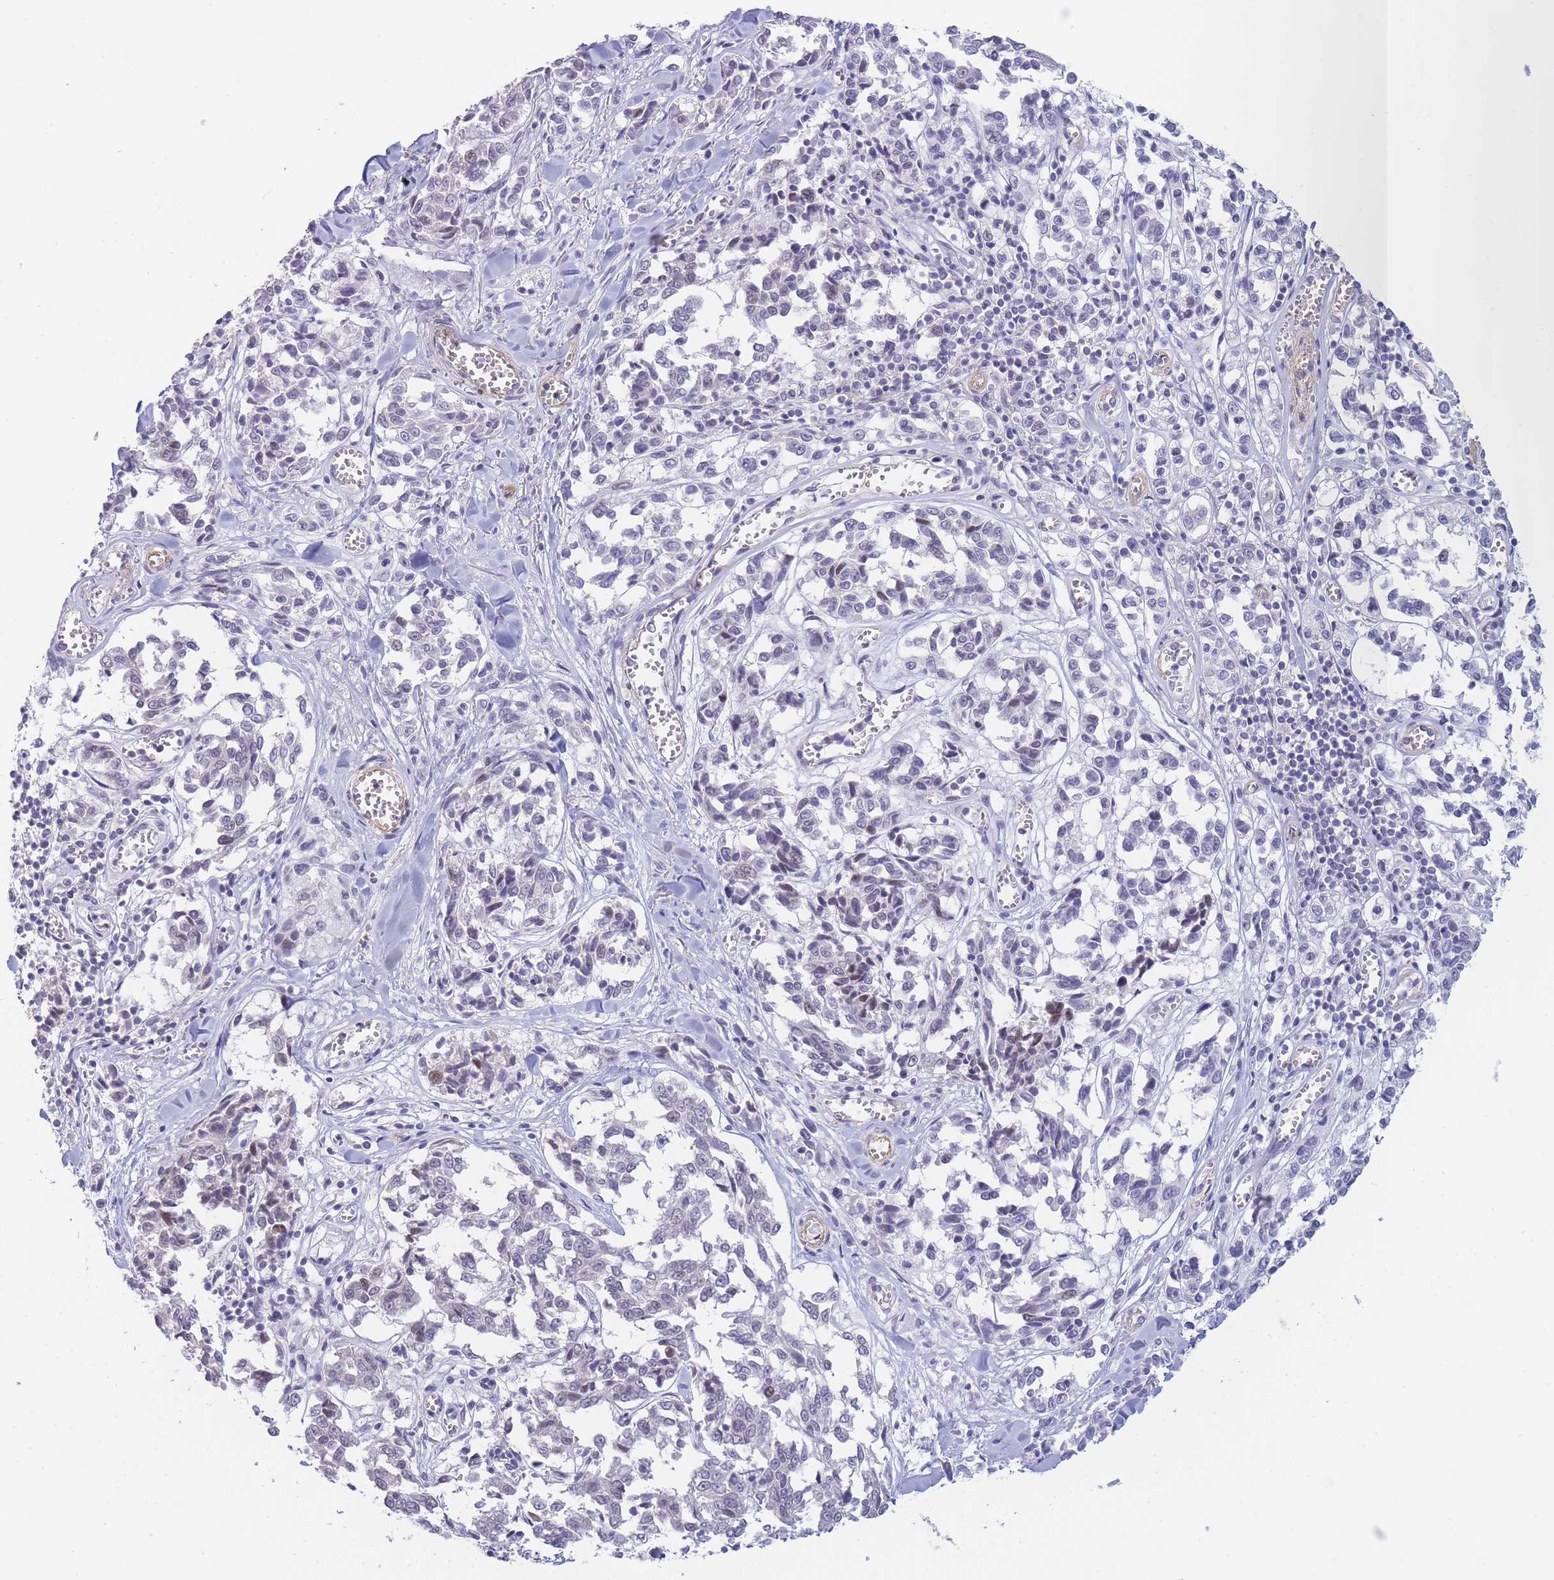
{"staining": {"intensity": "negative", "quantity": "none", "location": "none"}, "tissue": "melanoma", "cell_type": "Tumor cells", "image_type": "cancer", "snomed": [{"axis": "morphology", "description": "Malignant melanoma, NOS"}, {"axis": "topography", "description": "Skin"}], "caption": "An image of human melanoma is negative for staining in tumor cells.", "gene": "ASAP3", "patient": {"sex": "female", "age": 64}}